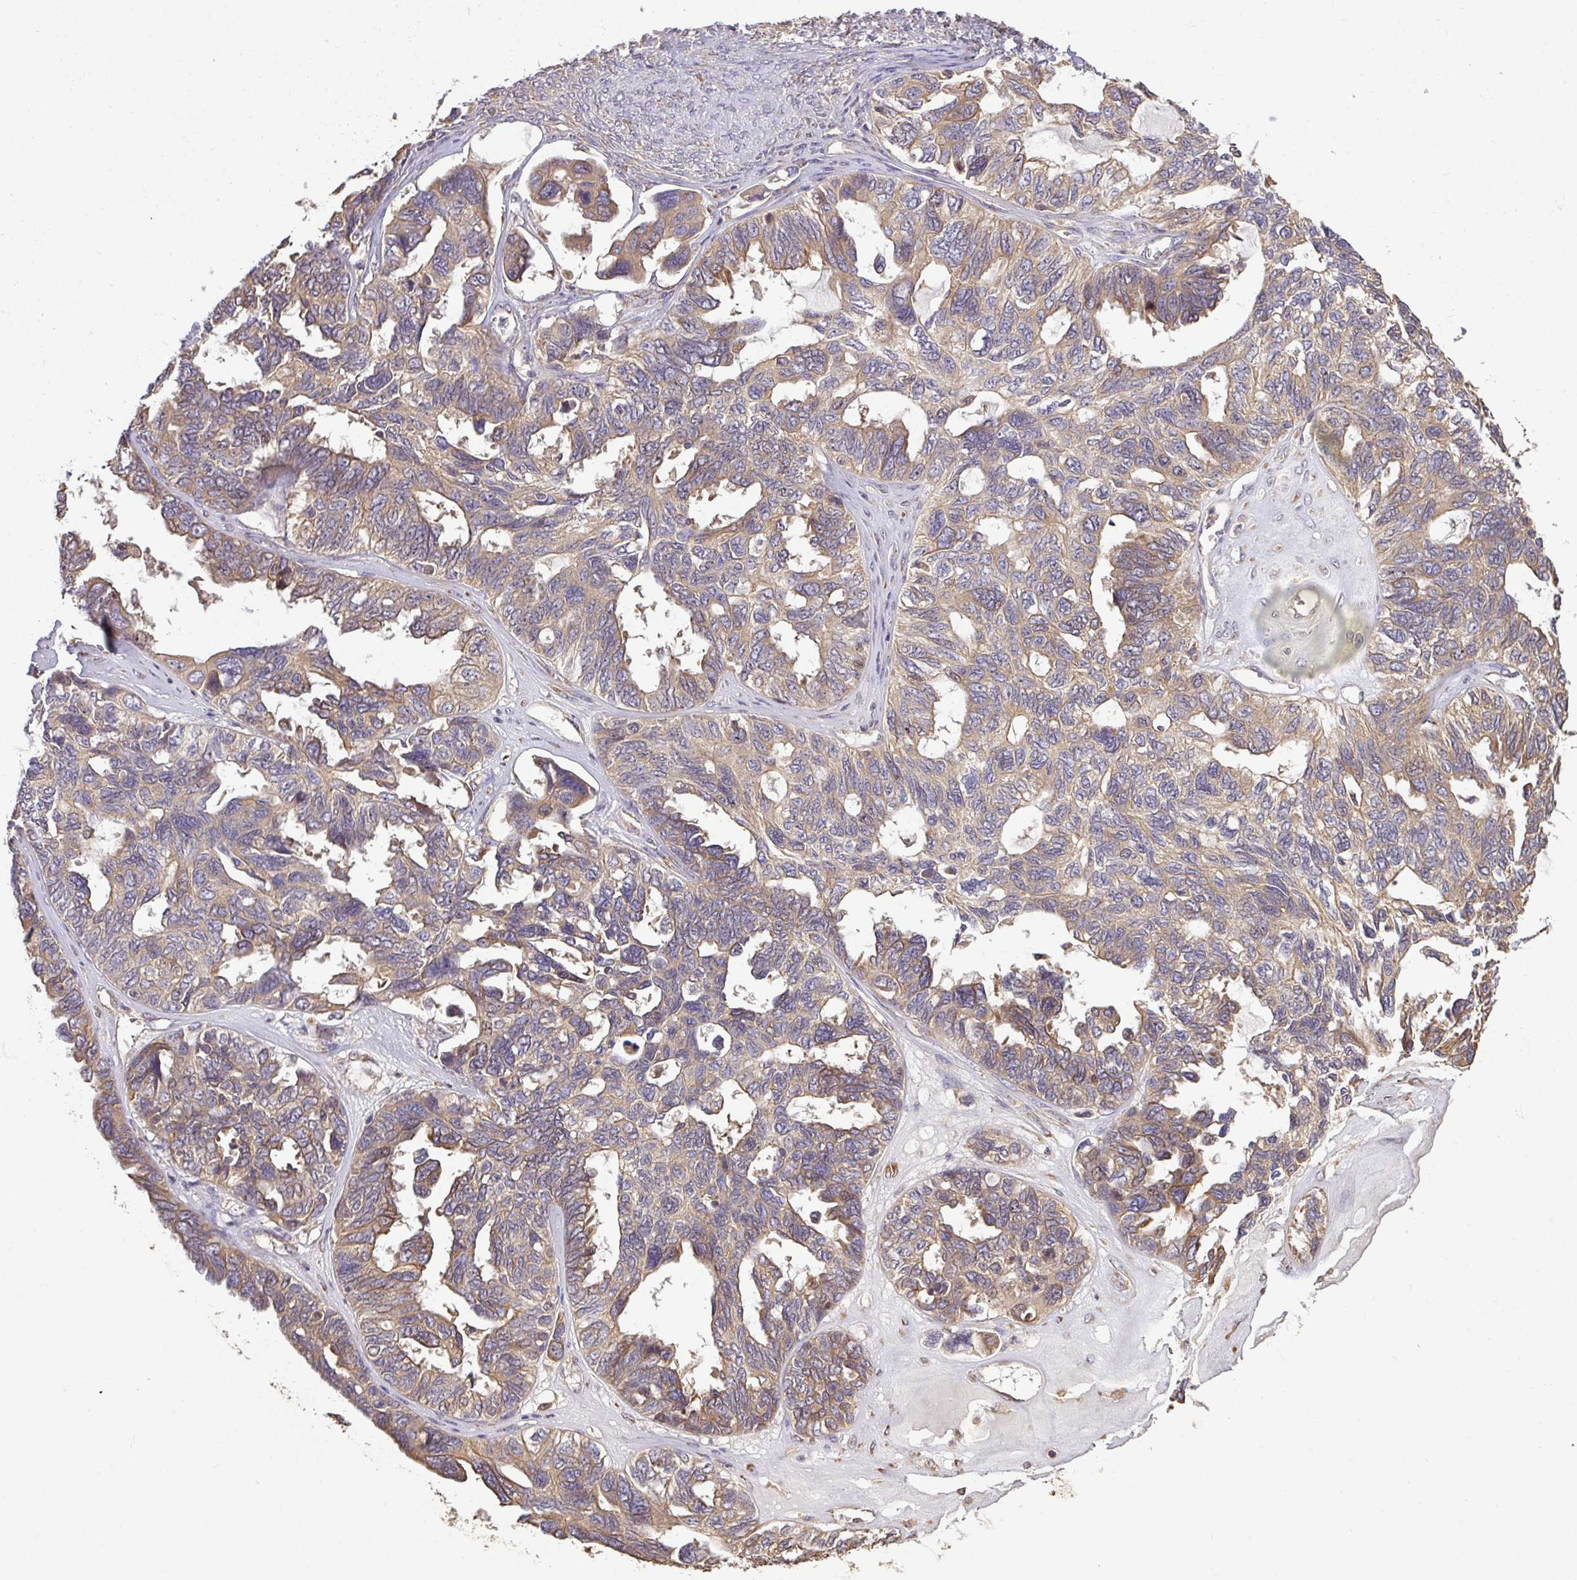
{"staining": {"intensity": "moderate", "quantity": "25%-75%", "location": "cytoplasmic/membranous"}, "tissue": "ovarian cancer", "cell_type": "Tumor cells", "image_type": "cancer", "snomed": [{"axis": "morphology", "description": "Cystadenocarcinoma, serous, NOS"}, {"axis": "topography", "description": "Ovary"}], "caption": "DAB (3,3'-diaminobenzidine) immunohistochemical staining of human ovarian cancer (serous cystadenocarcinoma) displays moderate cytoplasmic/membranous protein expression in approximately 25%-75% of tumor cells. The staining is performed using DAB brown chromogen to label protein expression. The nuclei are counter-stained blue using hematoxylin.", "gene": "VENTX", "patient": {"sex": "female", "age": 79}}